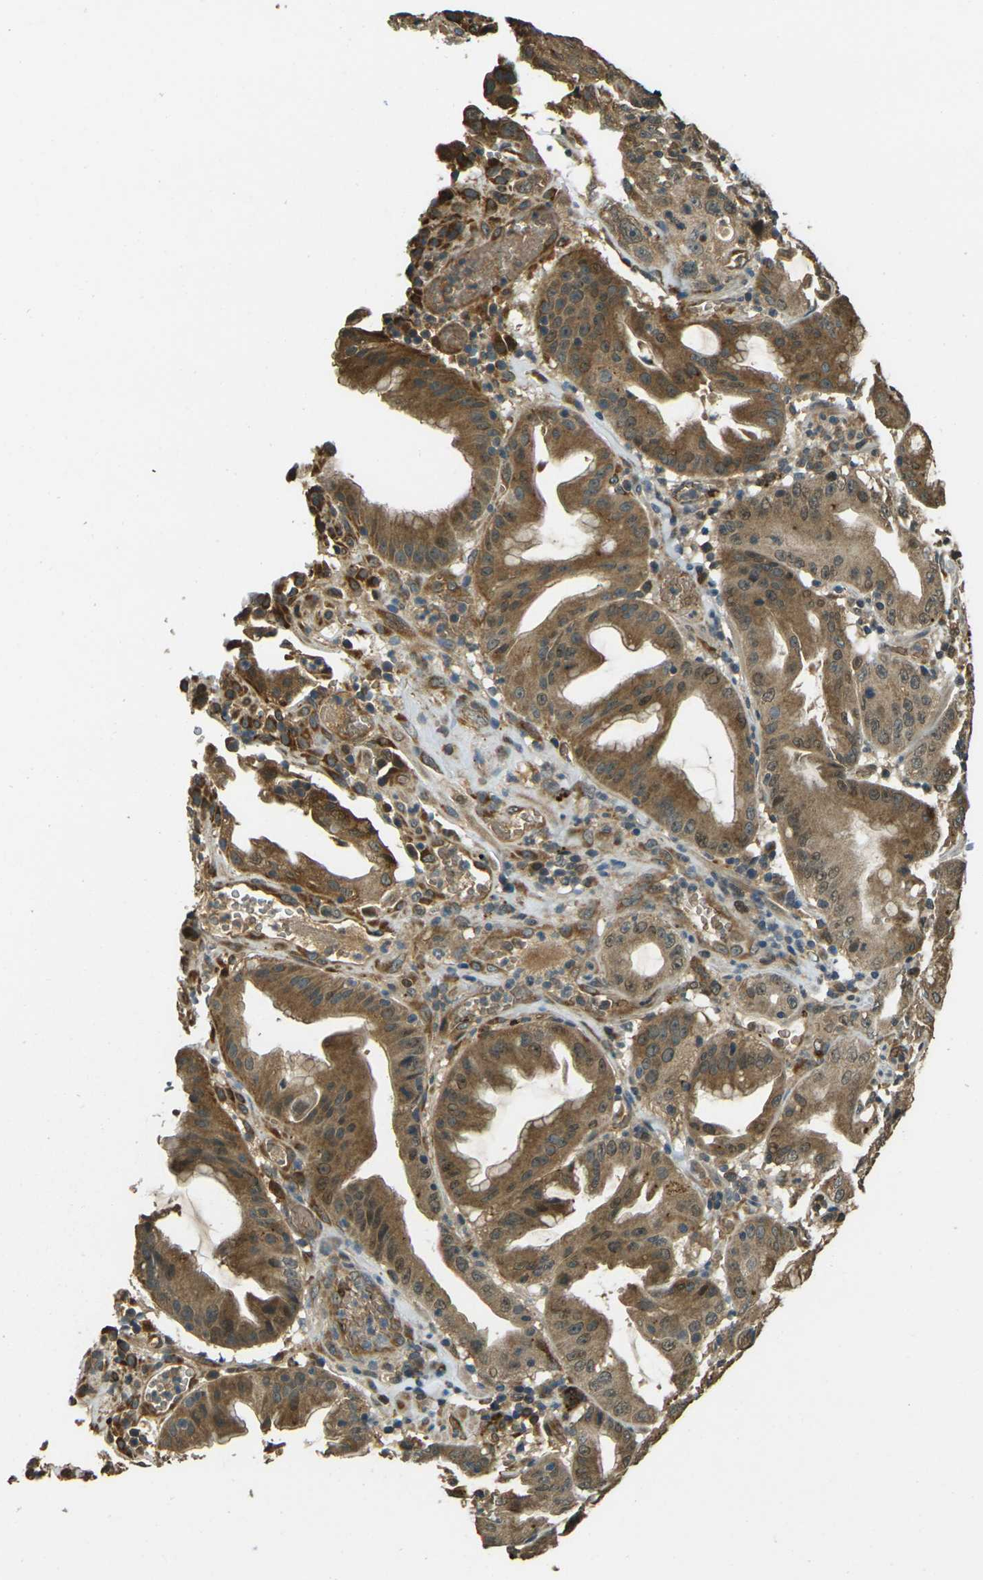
{"staining": {"intensity": "moderate", "quantity": ">75%", "location": "cytoplasmic/membranous,nuclear"}, "tissue": "stomach cancer", "cell_type": "Tumor cells", "image_type": "cancer", "snomed": [{"axis": "morphology", "description": "Normal tissue, NOS"}, {"axis": "morphology", "description": "Adenocarcinoma, NOS"}, {"axis": "topography", "description": "Stomach"}], "caption": "Stomach cancer was stained to show a protein in brown. There is medium levels of moderate cytoplasmic/membranous and nuclear expression in about >75% of tumor cells. (DAB IHC, brown staining for protein, blue staining for nuclei).", "gene": "TOR1A", "patient": {"sex": "male", "age": 48}}